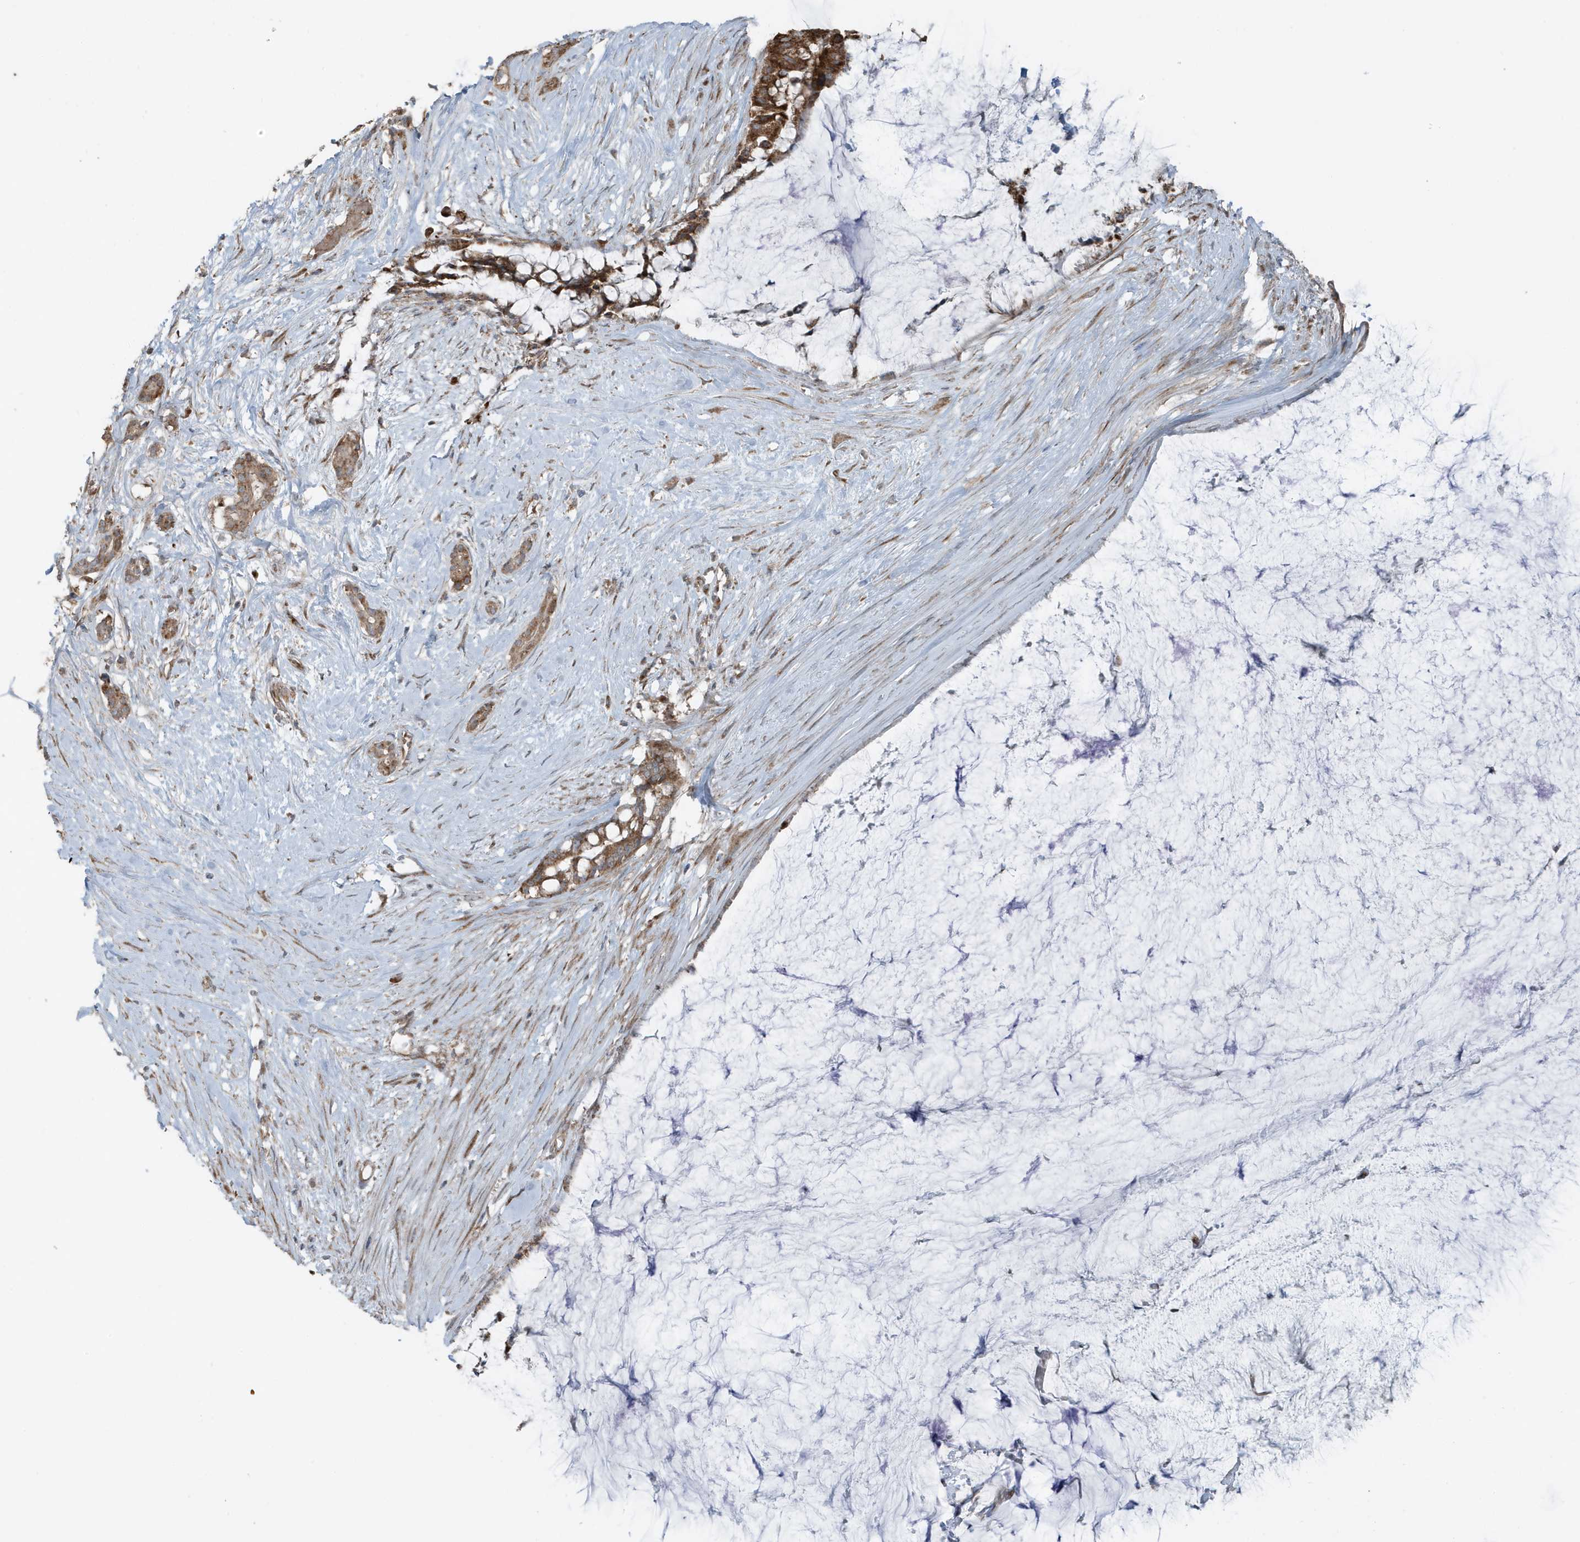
{"staining": {"intensity": "strong", "quantity": ">75%", "location": "cytoplasmic/membranous"}, "tissue": "pancreatic cancer", "cell_type": "Tumor cells", "image_type": "cancer", "snomed": [{"axis": "morphology", "description": "Adenocarcinoma, NOS"}, {"axis": "topography", "description": "Pancreas"}], "caption": "IHC photomicrograph of neoplastic tissue: human pancreatic cancer (adenocarcinoma) stained using IHC exhibits high levels of strong protein expression localized specifically in the cytoplasmic/membranous of tumor cells, appearing as a cytoplasmic/membranous brown color.", "gene": "GOLGA4", "patient": {"sex": "male", "age": 41}}